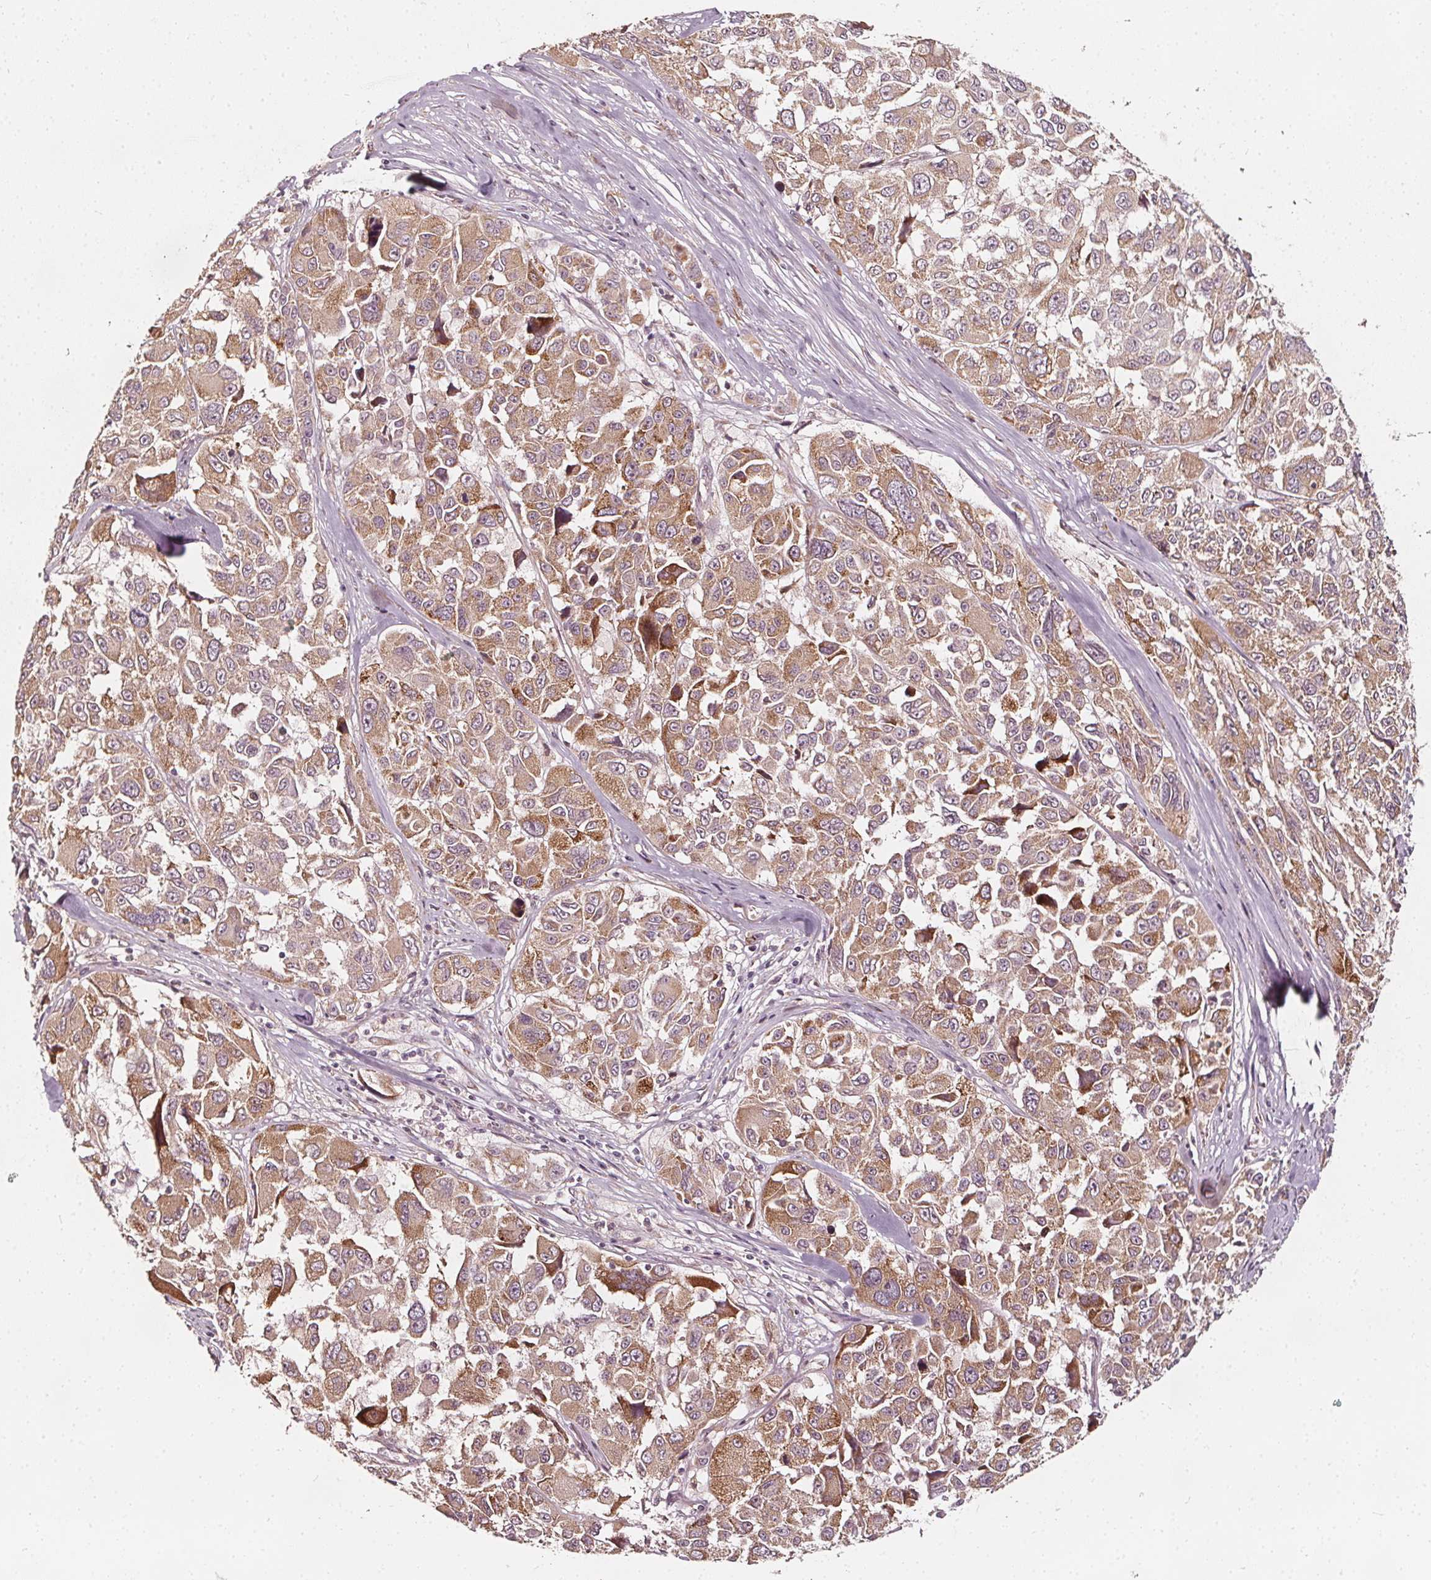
{"staining": {"intensity": "moderate", "quantity": "25%-75%", "location": "cytoplasmic/membranous"}, "tissue": "melanoma", "cell_type": "Tumor cells", "image_type": "cancer", "snomed": [{"axis": "morphology", "description": "Malignant melanoma, NOS"}, {"axis": "topography", "description": "Skin"}], "caption": "Malignant melanoma tissue displays moderate cytoplasmic/membranous expression in approximately 25%-75% of tumor cells", "gene": "NPC1L1", "patient": {"sex": "female", "age": 66}}